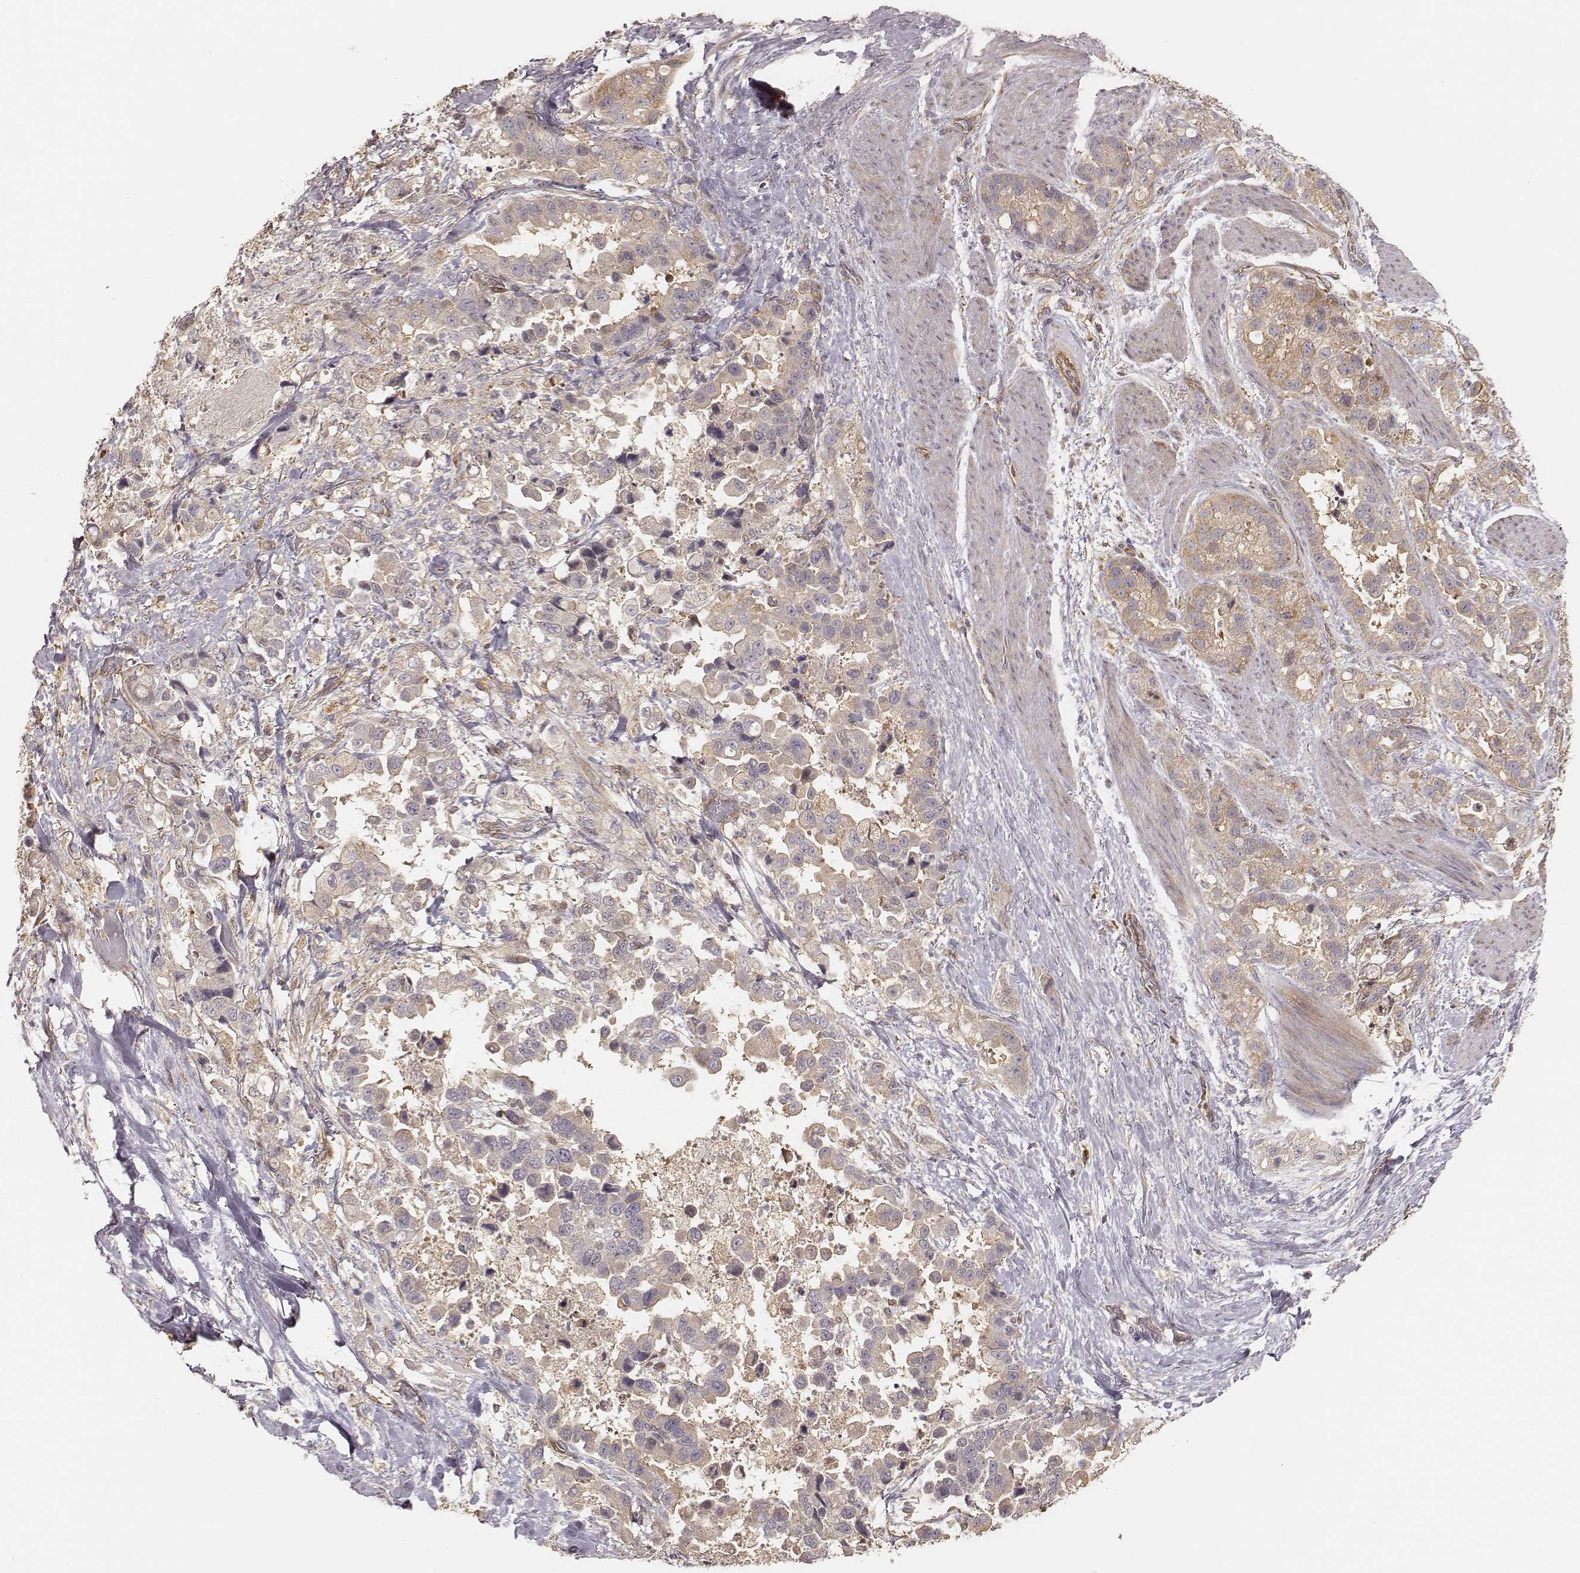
{"staining": {"intensity": "moderate", "quantity": ">75%", "location": "cytoplasmic/membranous"}, "tissue": "stomach cancer", "cell_type": "Tumor cells", "image_type": "cancer", "snomed": [{"axis": "morphology", "description": "Adenocarcinoma, NOS"}, {"axis": "topography", "description": "Stomach"}], "caption": "About >75% of tumor cells in human stomach adenocarcinoma demonstrate moderate cytoplasmic/membranous protein staining as visualized by brown immunohistochemical staining.", "gene": "CARS1", "patient": {"sex": "male", "age": 59}}